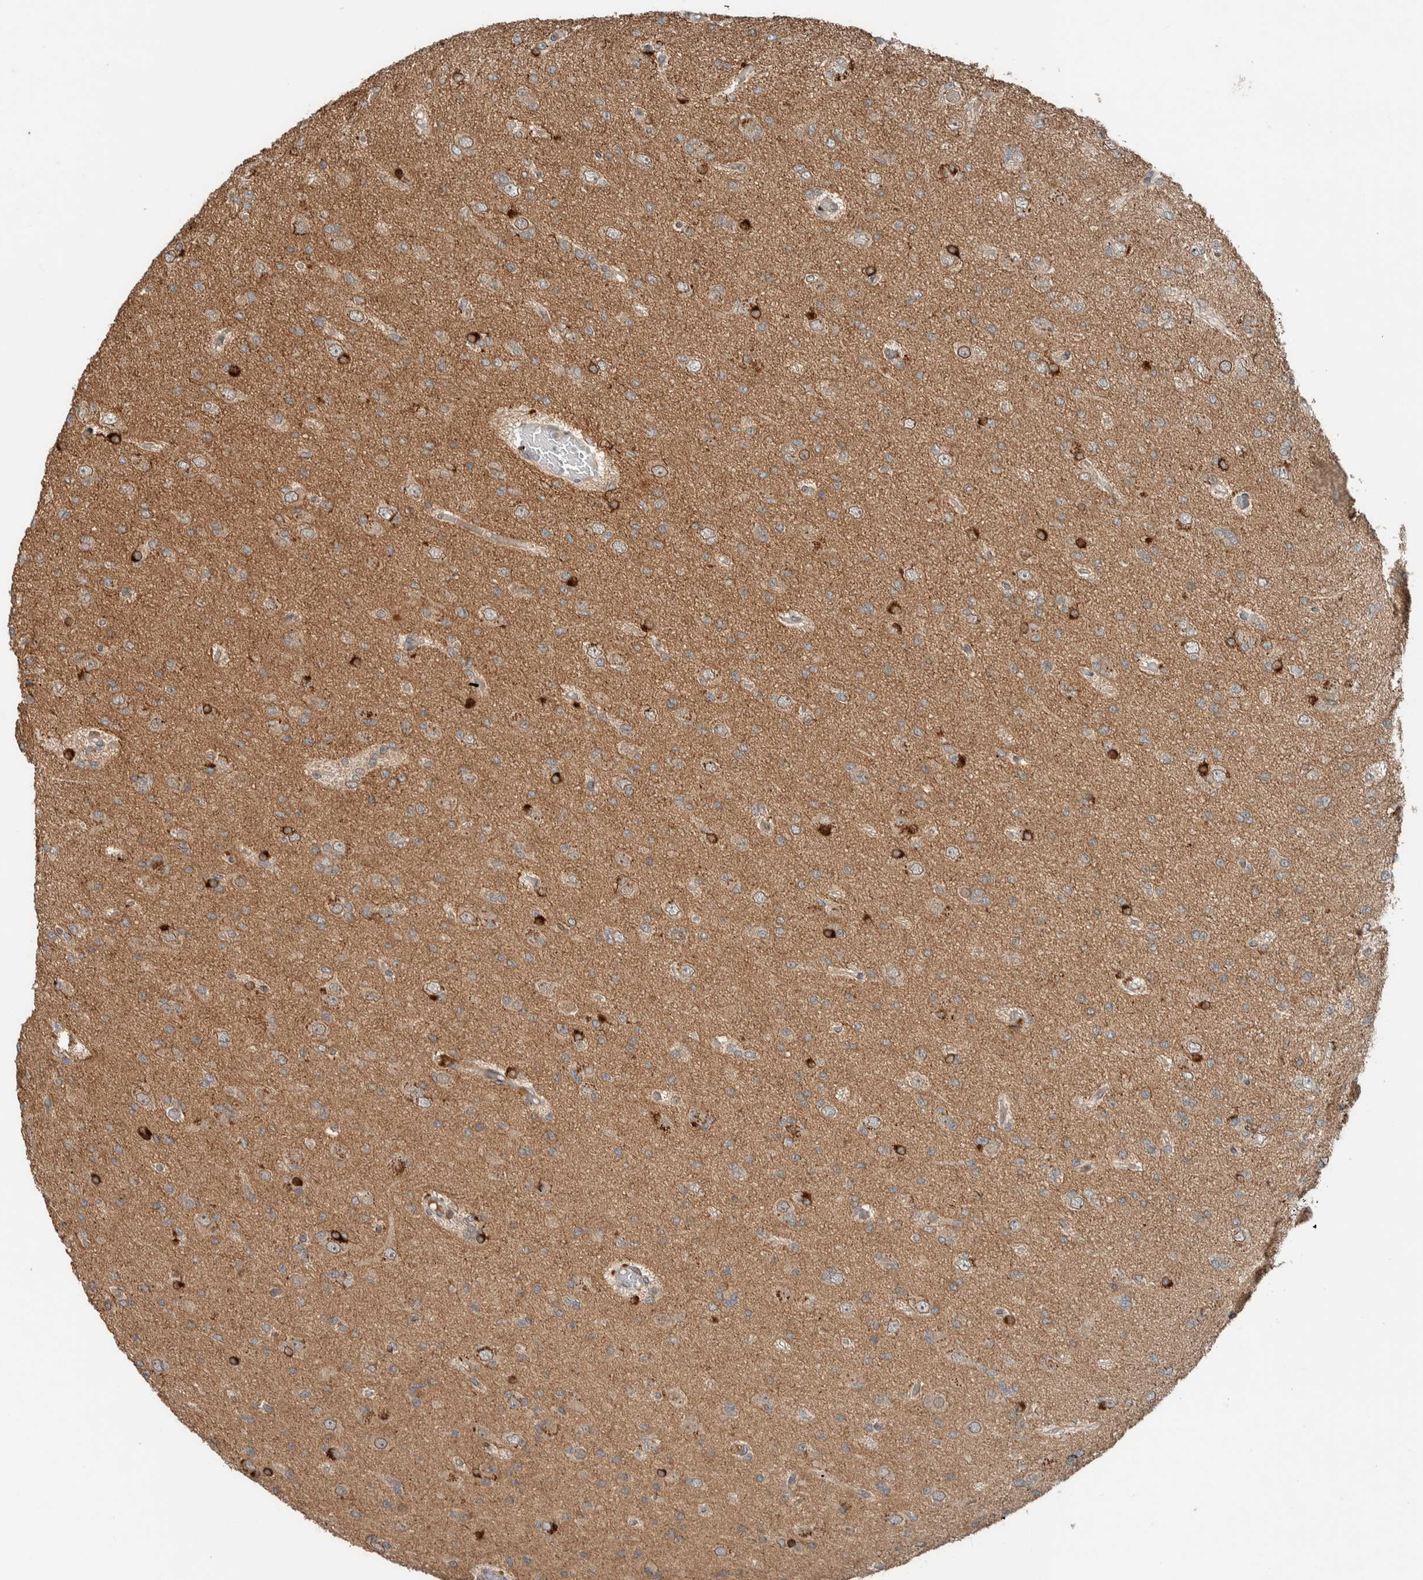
{"staining": {"intensity": "weak", "quantity": "25%-75%", "location": "cytoplasmic/membranous"}, "tissue": "glioma", "cell_type": "Tumor cells", "image_type": "cancer", "snomed": [{"axis": "morphology", "description": "Glioma, malignant, Low grade"}, {"axis": "topography", "description": "Brain"}], "caption": "Glioma stained with a protein marker shows weak staining in tumor cells.", "gene": "NBR1", "patient": {"sex": "female", "age": 22}}